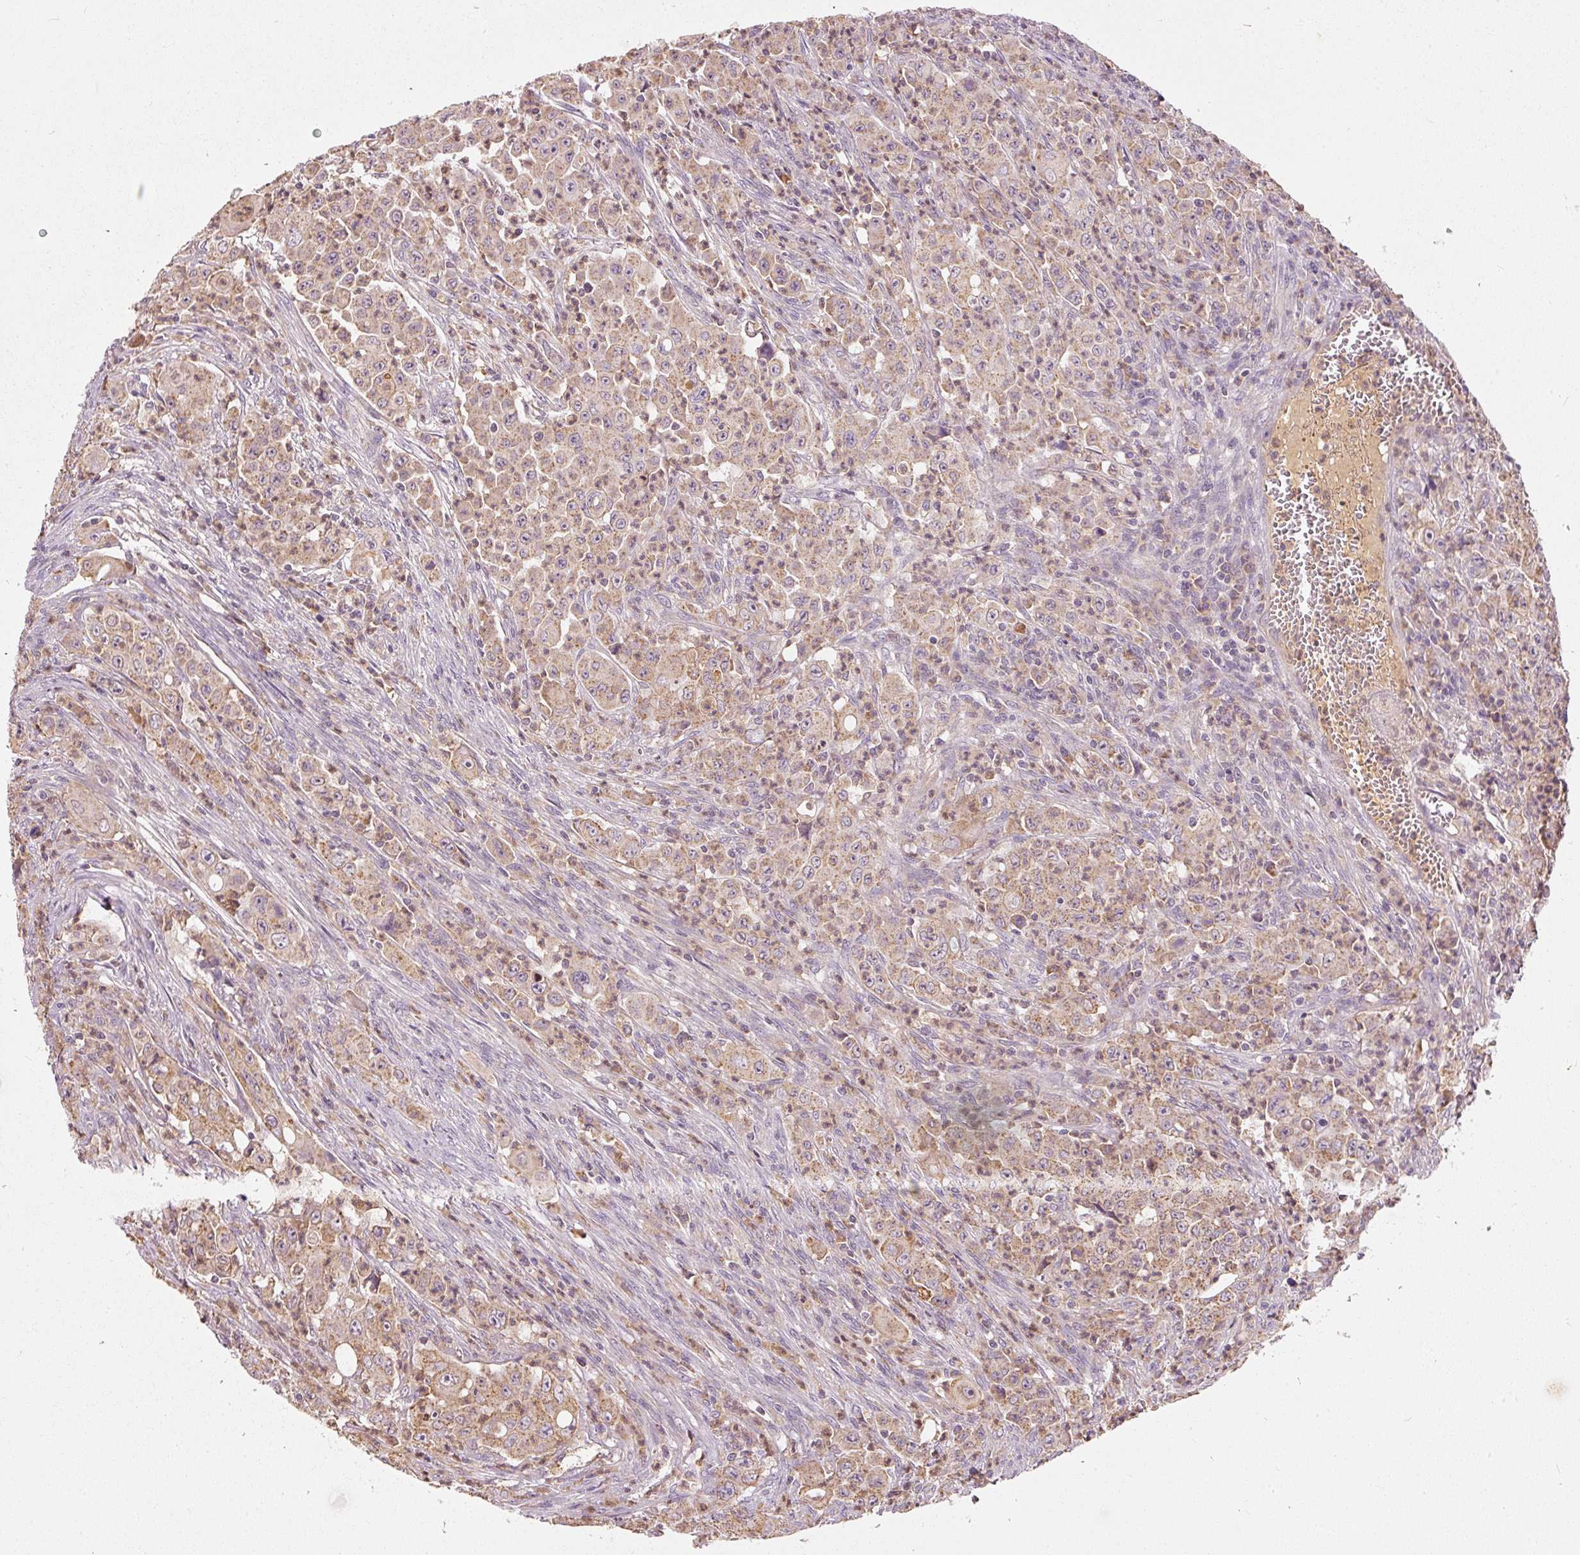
{"staining": {"intensity": "moderate", "quantity": ">75%", "location": "cytoplasmic/membranous"}, "tissue": "colorectal cancer", "cell_type": "Tumor cells", "image_type": "cancer", "snomed": [{"axis": "morphology", "description": "Adenocarcinoma, NOS"}, {"axis": "topography", "description": "Colon"}], "caption": "This is an image of immunohistochemistry staining of adenocarcinoma (colorectal), which shows moderate expression in the cytoplasmic/membranous of tumor cells.", "gene": "PSENEN", "patient": {"sex": "male", "age": 51}}